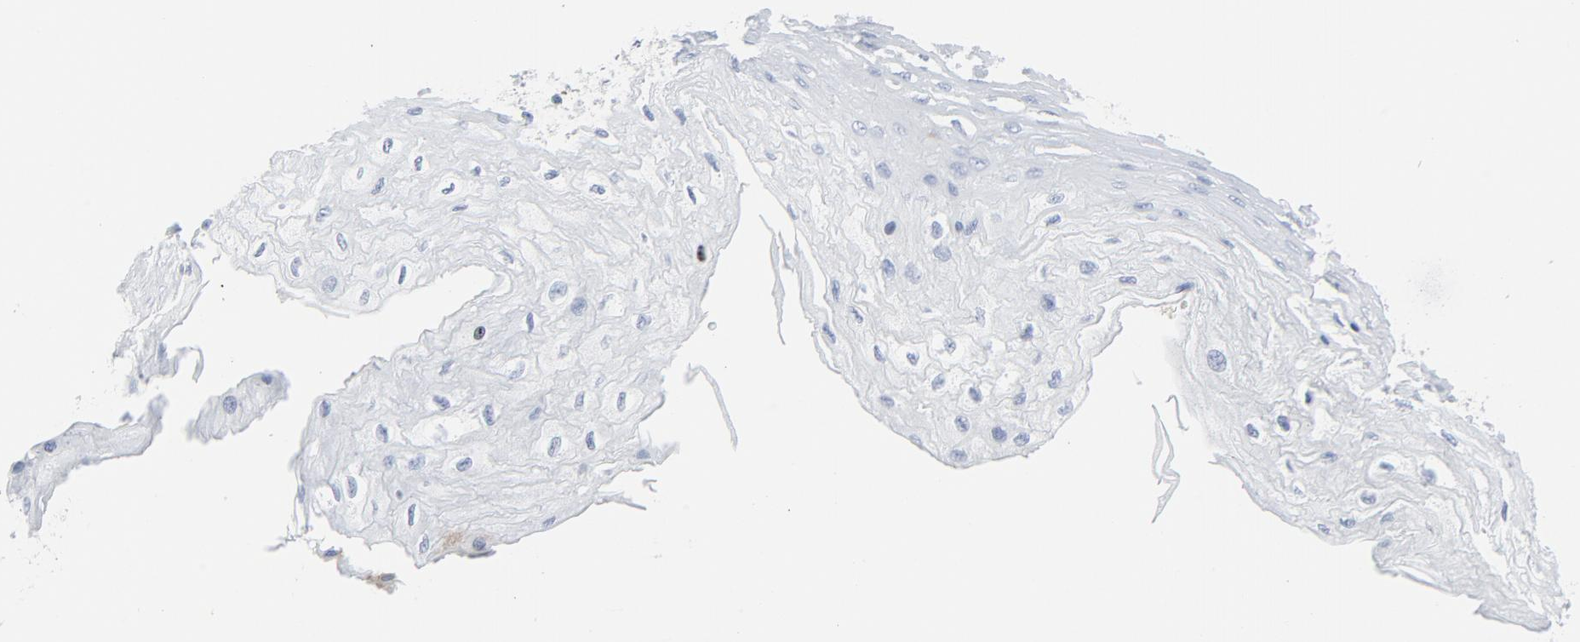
{"staining": {"intensity": "weak", "quantity": "25%-75%", "location": "cytoplasmic/membranous"}, "tissue": "esophagus", "cell_type": "Squamous epithelial cells", "image_type": "normal", "snomed": [{"axis": "morphology", "description": "Normal tissue, NOS"}, {"axis": "topography", "description": "Esophagus"}], "caption": "Benign esophagus demonstrates weak cytoplasmic/membranous expression in about 25%-75% of squamous epithelial cells.", "gene": "TUBB1", "patient": {"sex": "female", "age": 72}}